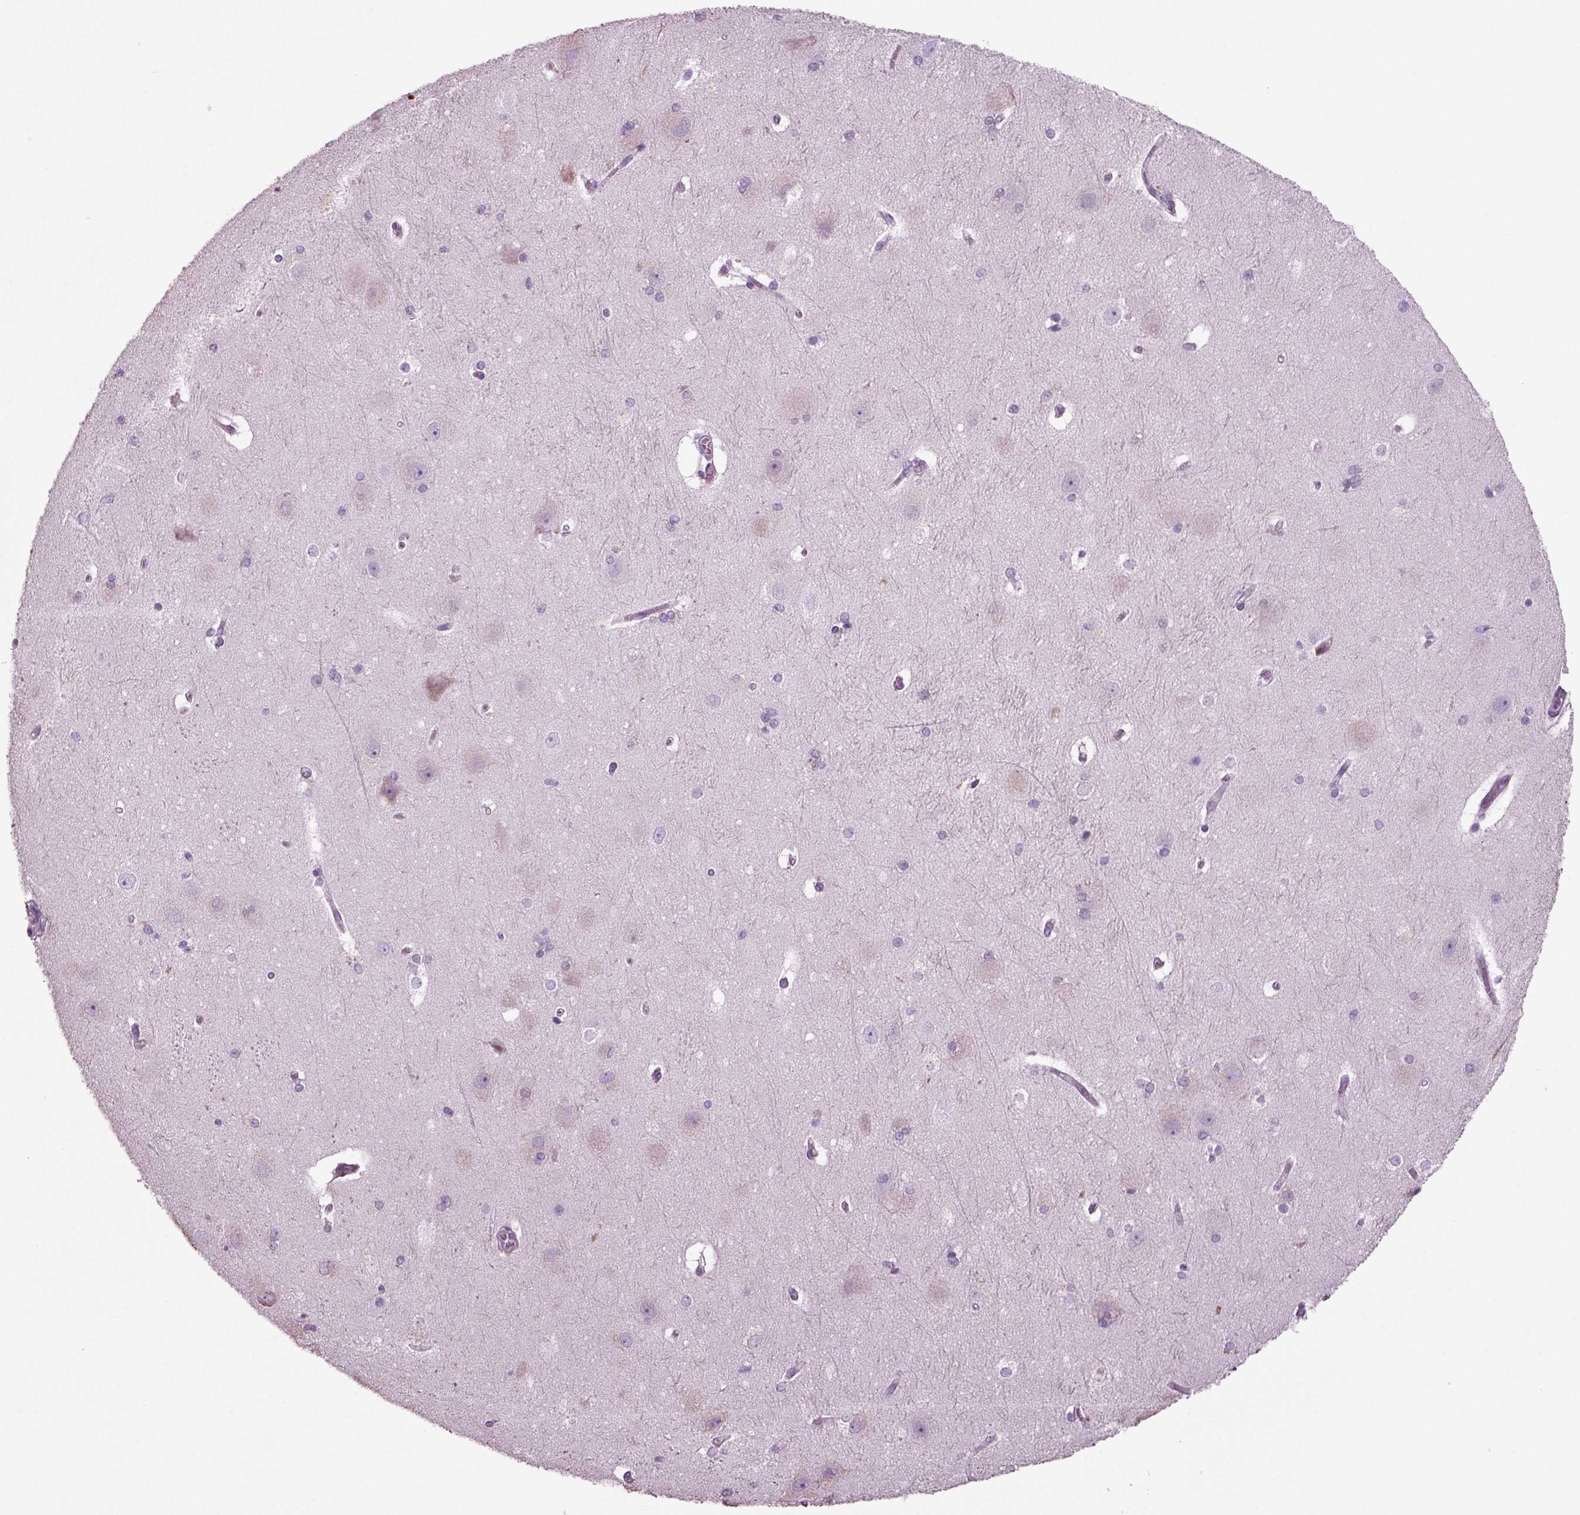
{"staining": {"intensity": "negative", "quantity": "none", "location": "none"}, "tissue": "hippocampus", "cell_type": "Glial cells", "image_type": "normal", "snomed": [{"axis": "morphology", "description": "Normal tissue, NOS"}, {"axis": "topography", "description": "Cerebral cortex"}, {"axis": "topography", "description": "Hippocampus"}], "caption": "Immunohistochemistry histopathology image of unremarkable hippocampus stained for a protein (brown), which demonstrates no positivity in glial cells. (IHC, brightfield microscopy, high magnification).", "gene": "ARID3A", "patient": {"sex": "female", "age": 19}}